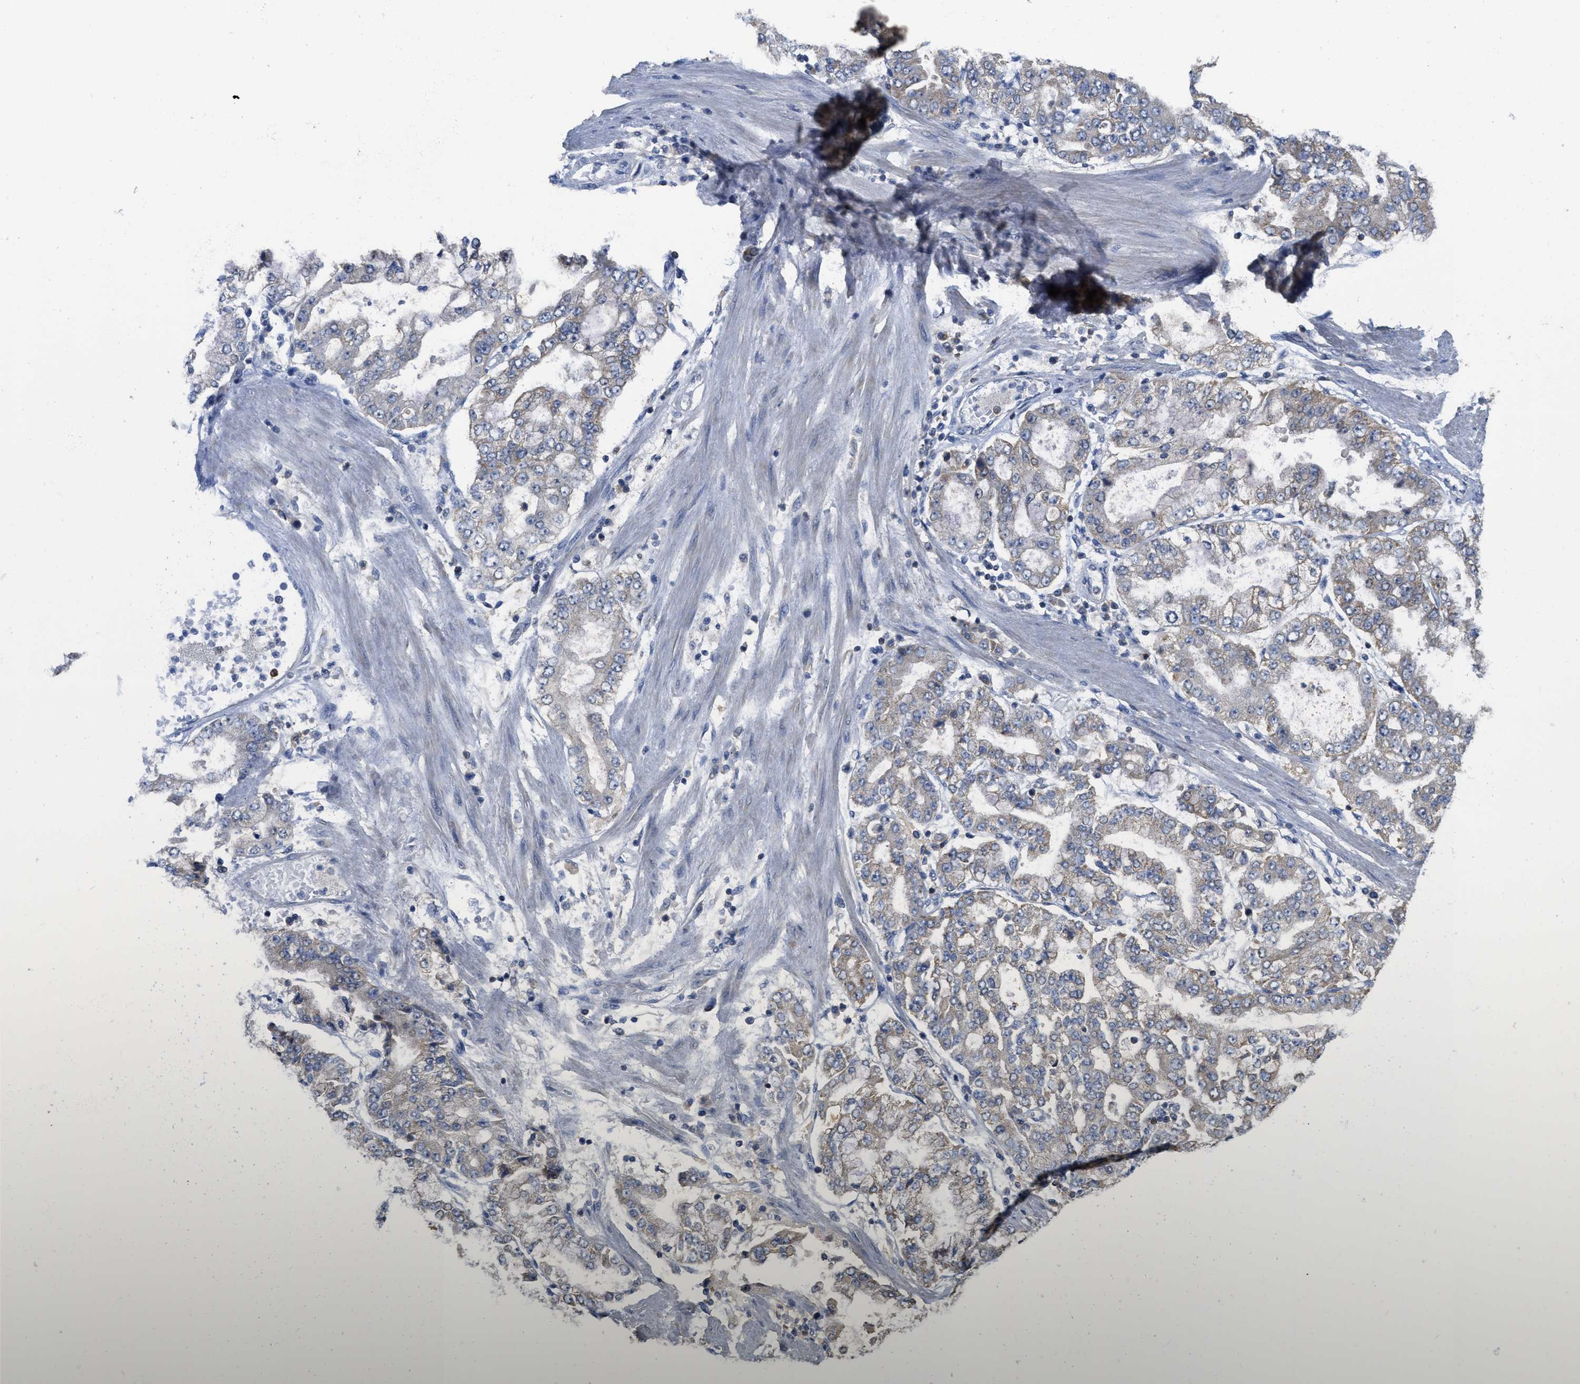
{"staining": {"intensity": "moderate", "quantity": "<25%", "location": "cytoplasmic/membranous"}, "tissue": "stomach cancer", "cell_type": "Tumor cells", "image_type": "cancer", "snomed": [{"axis": "morphology", "description": "Adenocarcinoma, NOS"}, {"axis": "topography", "description": "Stomach"}], "caption": "This image demonstrates immunohistochemistry (IHC) staining of human stomach cancer (adenocarcinoma), with low moderate cytoplasmic/membranous expression in about <25% of tumor cells.", "gene": "SFXN2", "patient": {"sex": "male", "age": 76}}